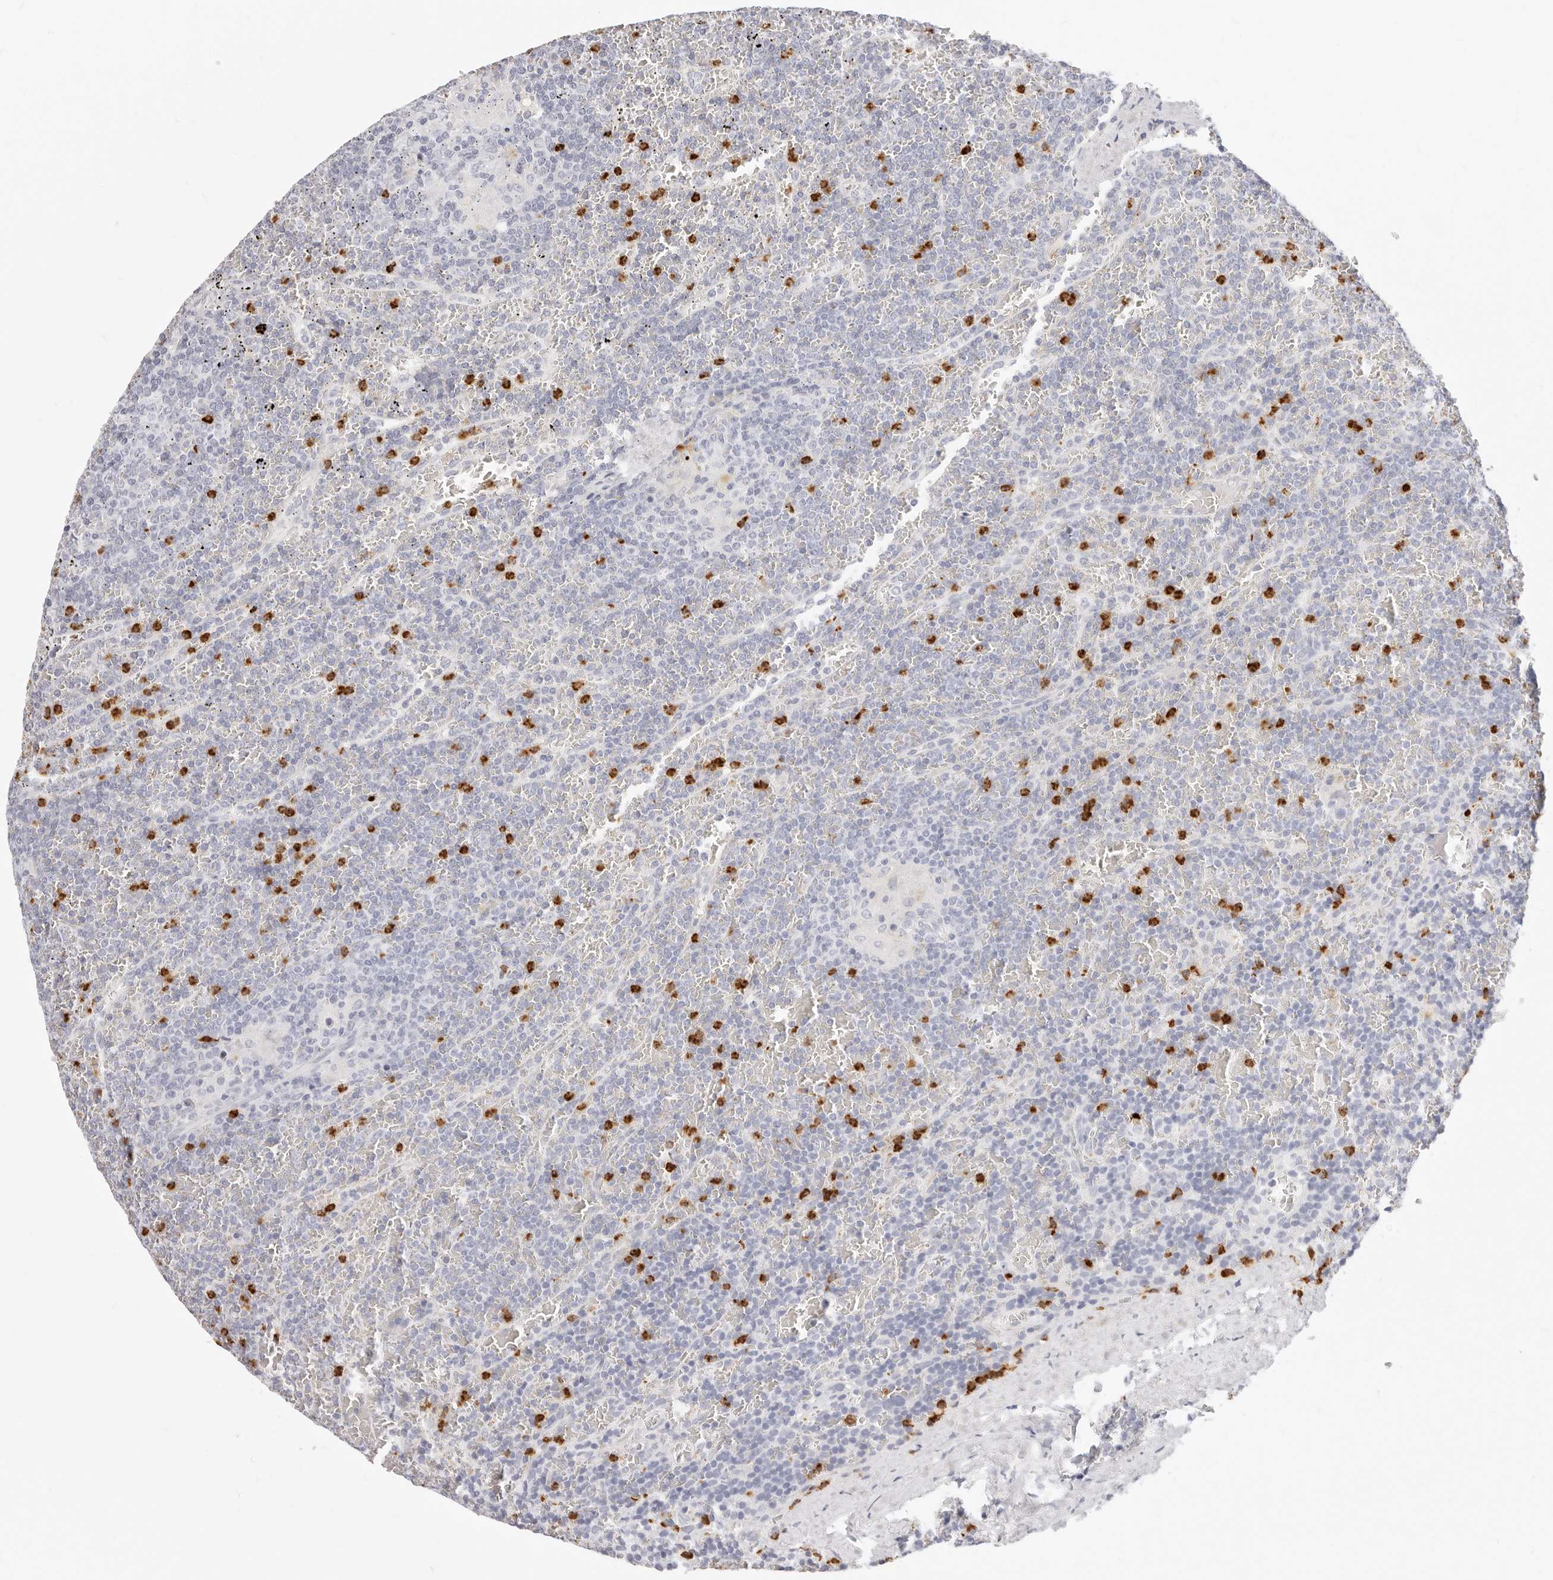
{"staining": {"intensity": "negative", "quantity": "none", "location": "none"}, "tissue": "lymphoma", "cell_type": "Tumor cells", "image_type": "cancer", "snomed": [{"axis": "morphology", "description": "Malignant lymphoma, non-Hodgkin's type, Low grade"}, {"axis": "topography", "description": "Spleen"}], "caption": "Malignant lymphoma, non-Hodgkin's type (low-grade) was stained to show a protein in brown. There is no significant positivity in tumor cells.", "gene": "CAMP", "patient": {"sex": "female", "age": 19}}